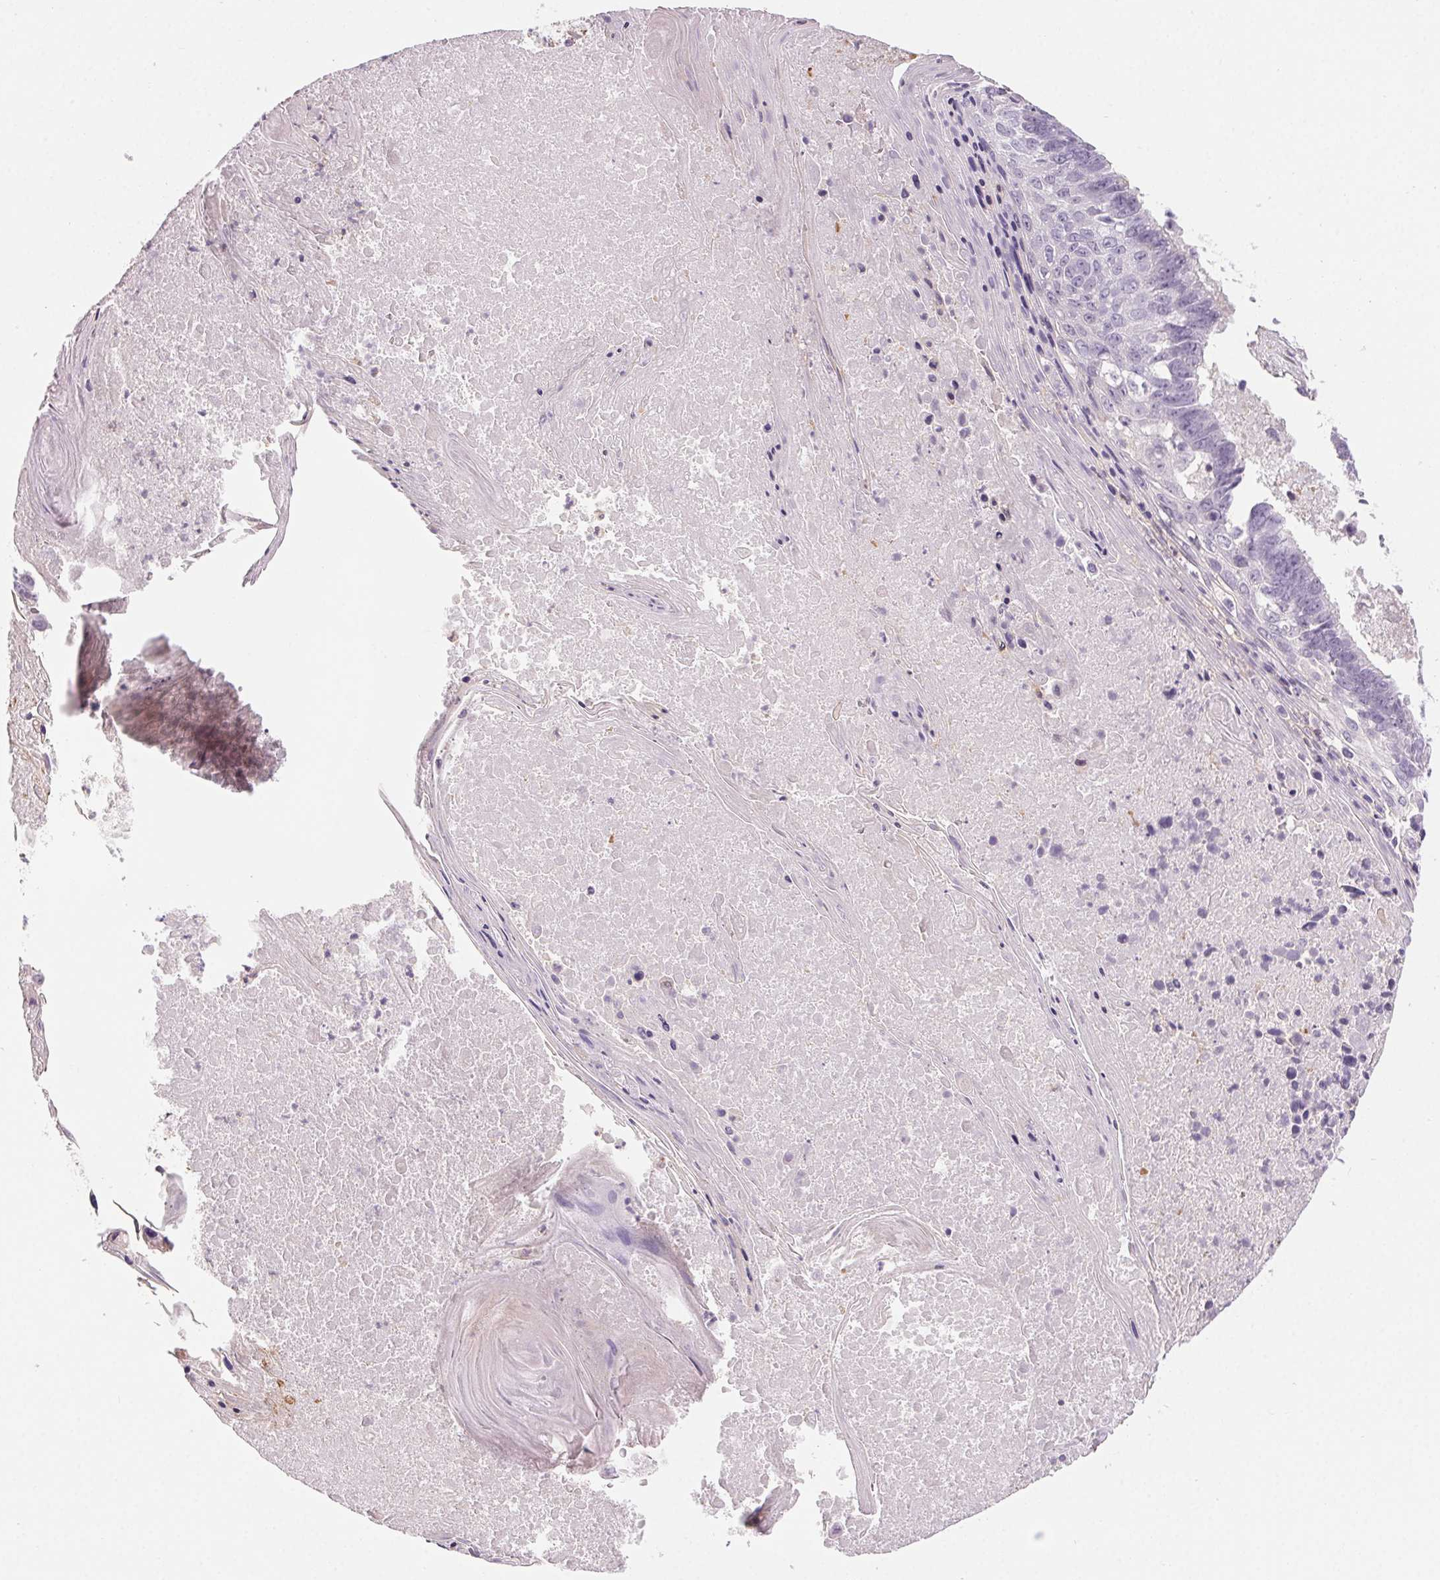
{"staining": {"intensity": "negative", "quantity": "none", "location": "none"}, "tissue": "lung cancer", "cell_type": "Tumor cells", "image_type": "cancer", "snomed": [{"axis": "morphology", "description": "Squamous cell carcinoma, NOS"}, {"axis": "topography", "description": "Lung"}], "caption": "The micrograph displays no staining of tumor cells in lung cancer (squamous cell carcinoma).", "gene": "HHLA2", "patient": {"sex": "male", "age": 73}}